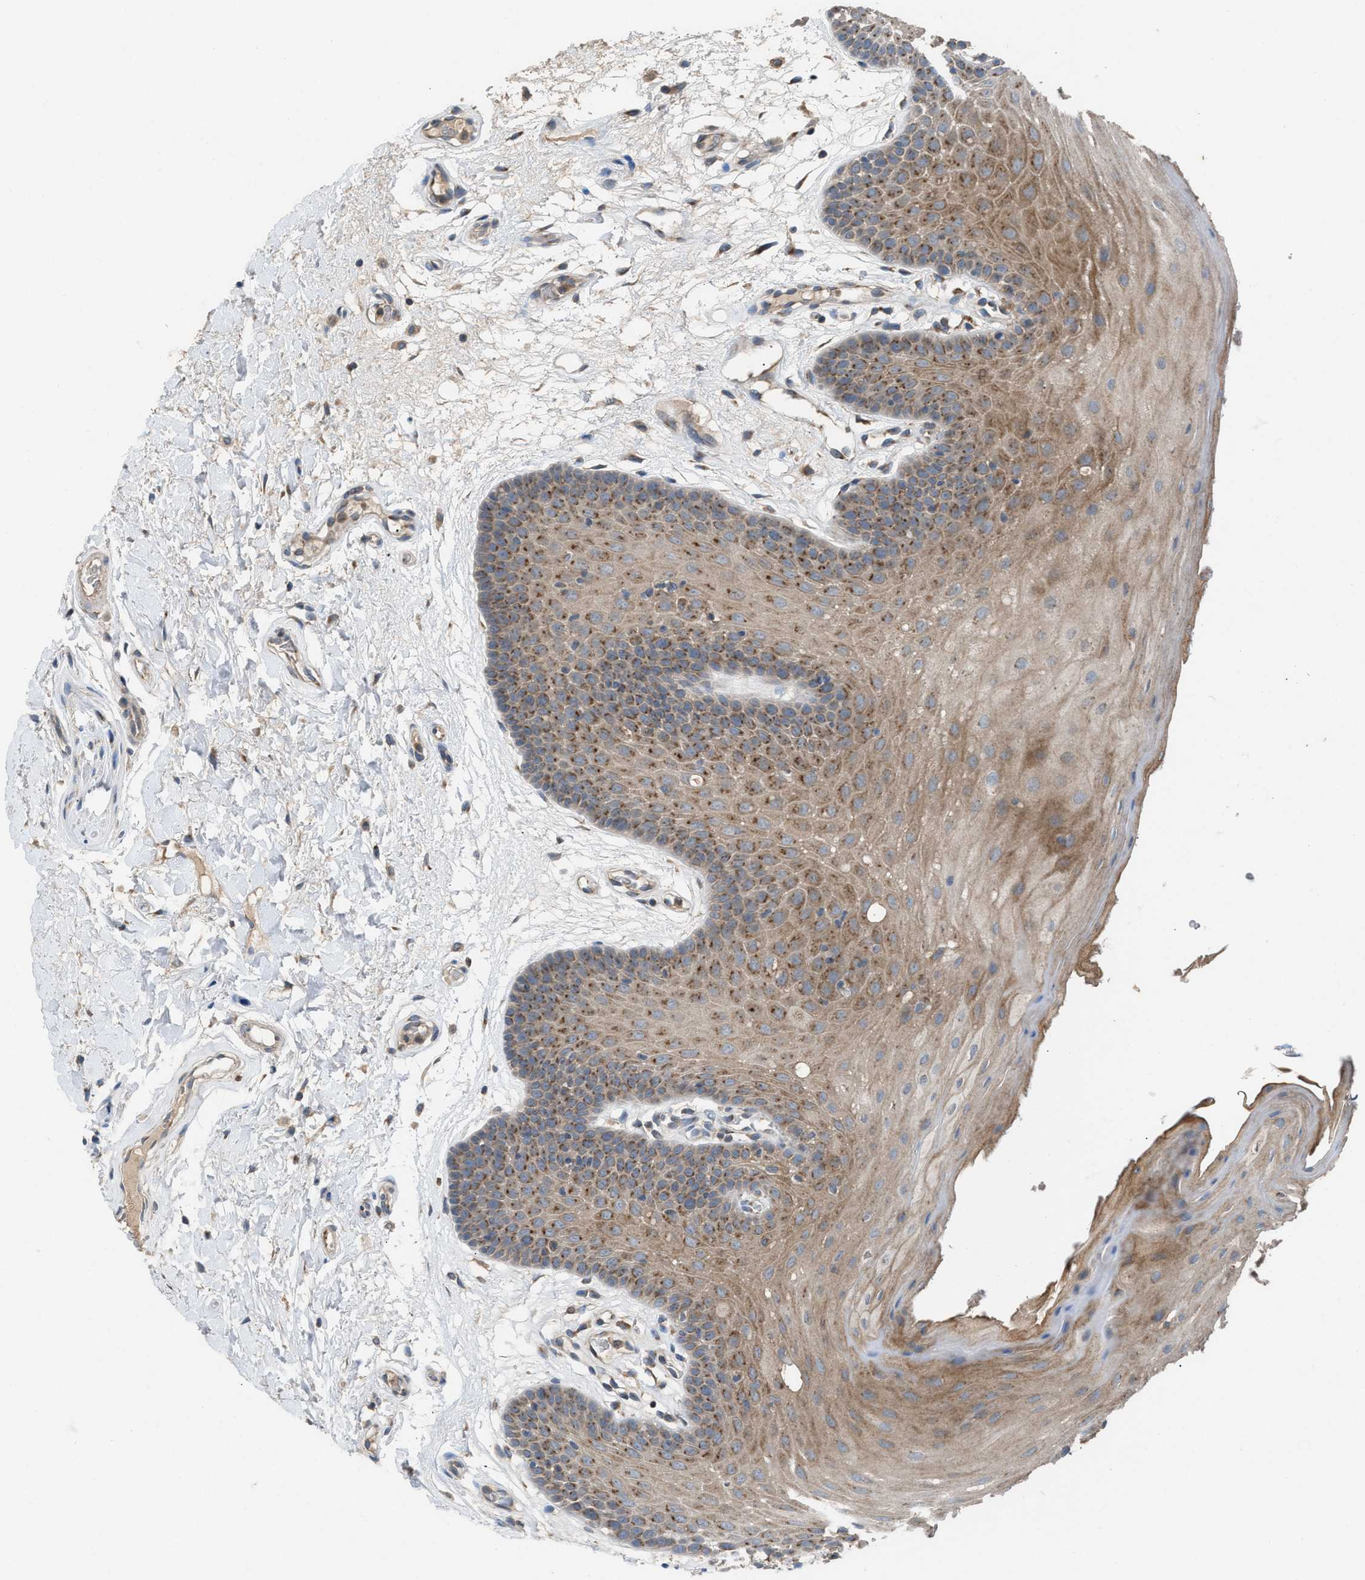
{"staining": {"intensity": "moderate", "quantity": ">75%", "location": "cytoplasmic/membranous"}, "tissue": "oral mucosa", "cell_type": "Squamous epithelial cells", "image_type": "normal", "snomed": [{"axis": "morphology", "description": "Normal tissue, NOS"}, {"axis": "morphology", "description": "Squamous cell carcinoma, NOS"}, {"axis": "topography", "description": "Oral tissue"}, {"axis": "topography", "description": "Head-Neck"}], "caption": "Squamous epithelial cells show moderate cytoplasmic/membranous expression in about >75% of cells in benign oral mucosa. (IHC, brightfield microscopy, high magnification).", "gene": "TPK1", "patient": {"sex": "male", "age": 71}}